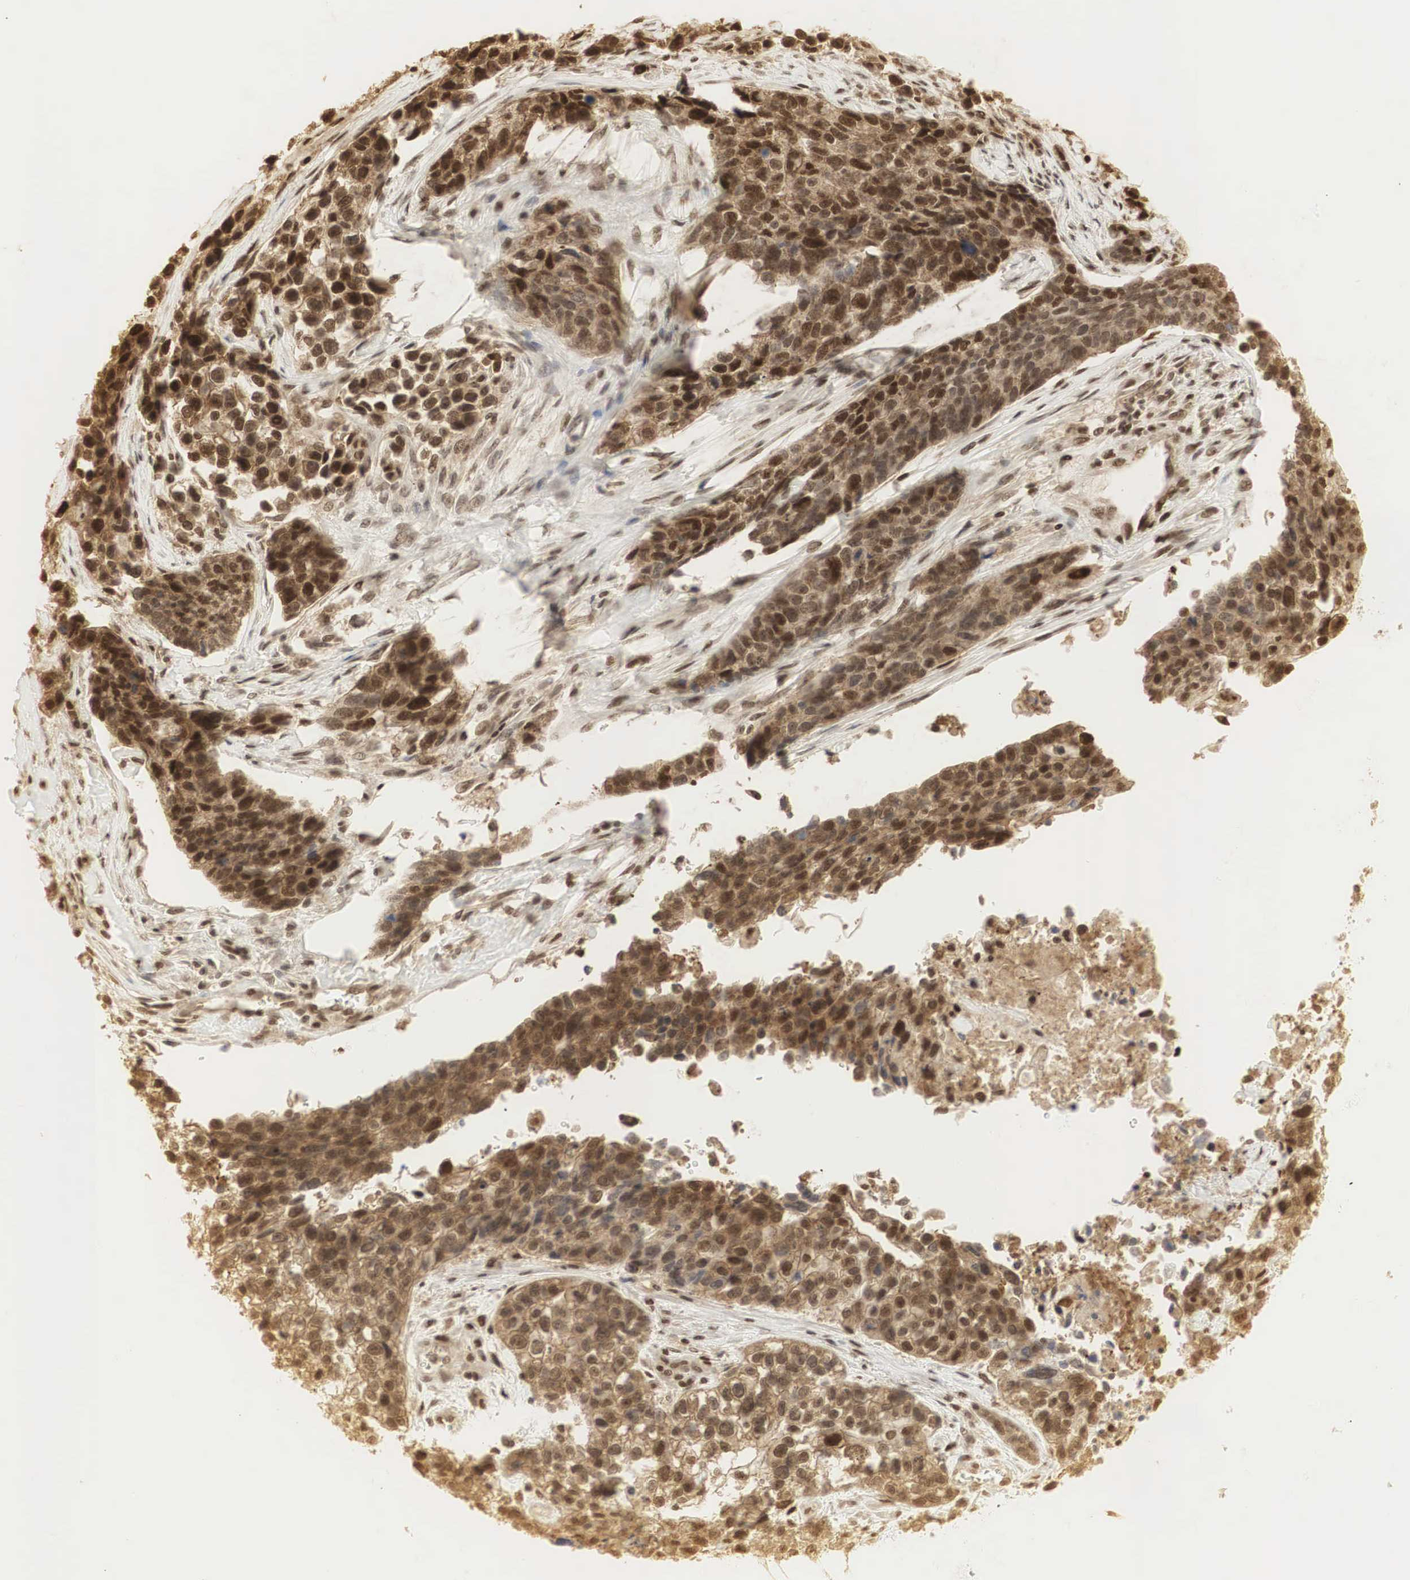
{"staining": {"intensity": "strong", "quantity": ">75%", "location": "cytoplasmic/membranous,nuclear"}, "tissue": "lung cancer", "cell_type": "Tumor cells", "image_type": "cancer", "snomed": [{"axis": "morphology", "description": "Squamous cell carcinoma, NOS"}, {"axis": "topography", "description": "Lymph node"}, {"axis": "topography", "description": "Lung"}], "caption": "Immunohistochemical staining of lung cancer (squamous cell carcinoma) exhibits high levels of strong cytoplasmic/membranous and nuclear staining in about >75% of tumor cells.", "gene": "RNF113A", "patient": {"sex": "male", "age": 74}}